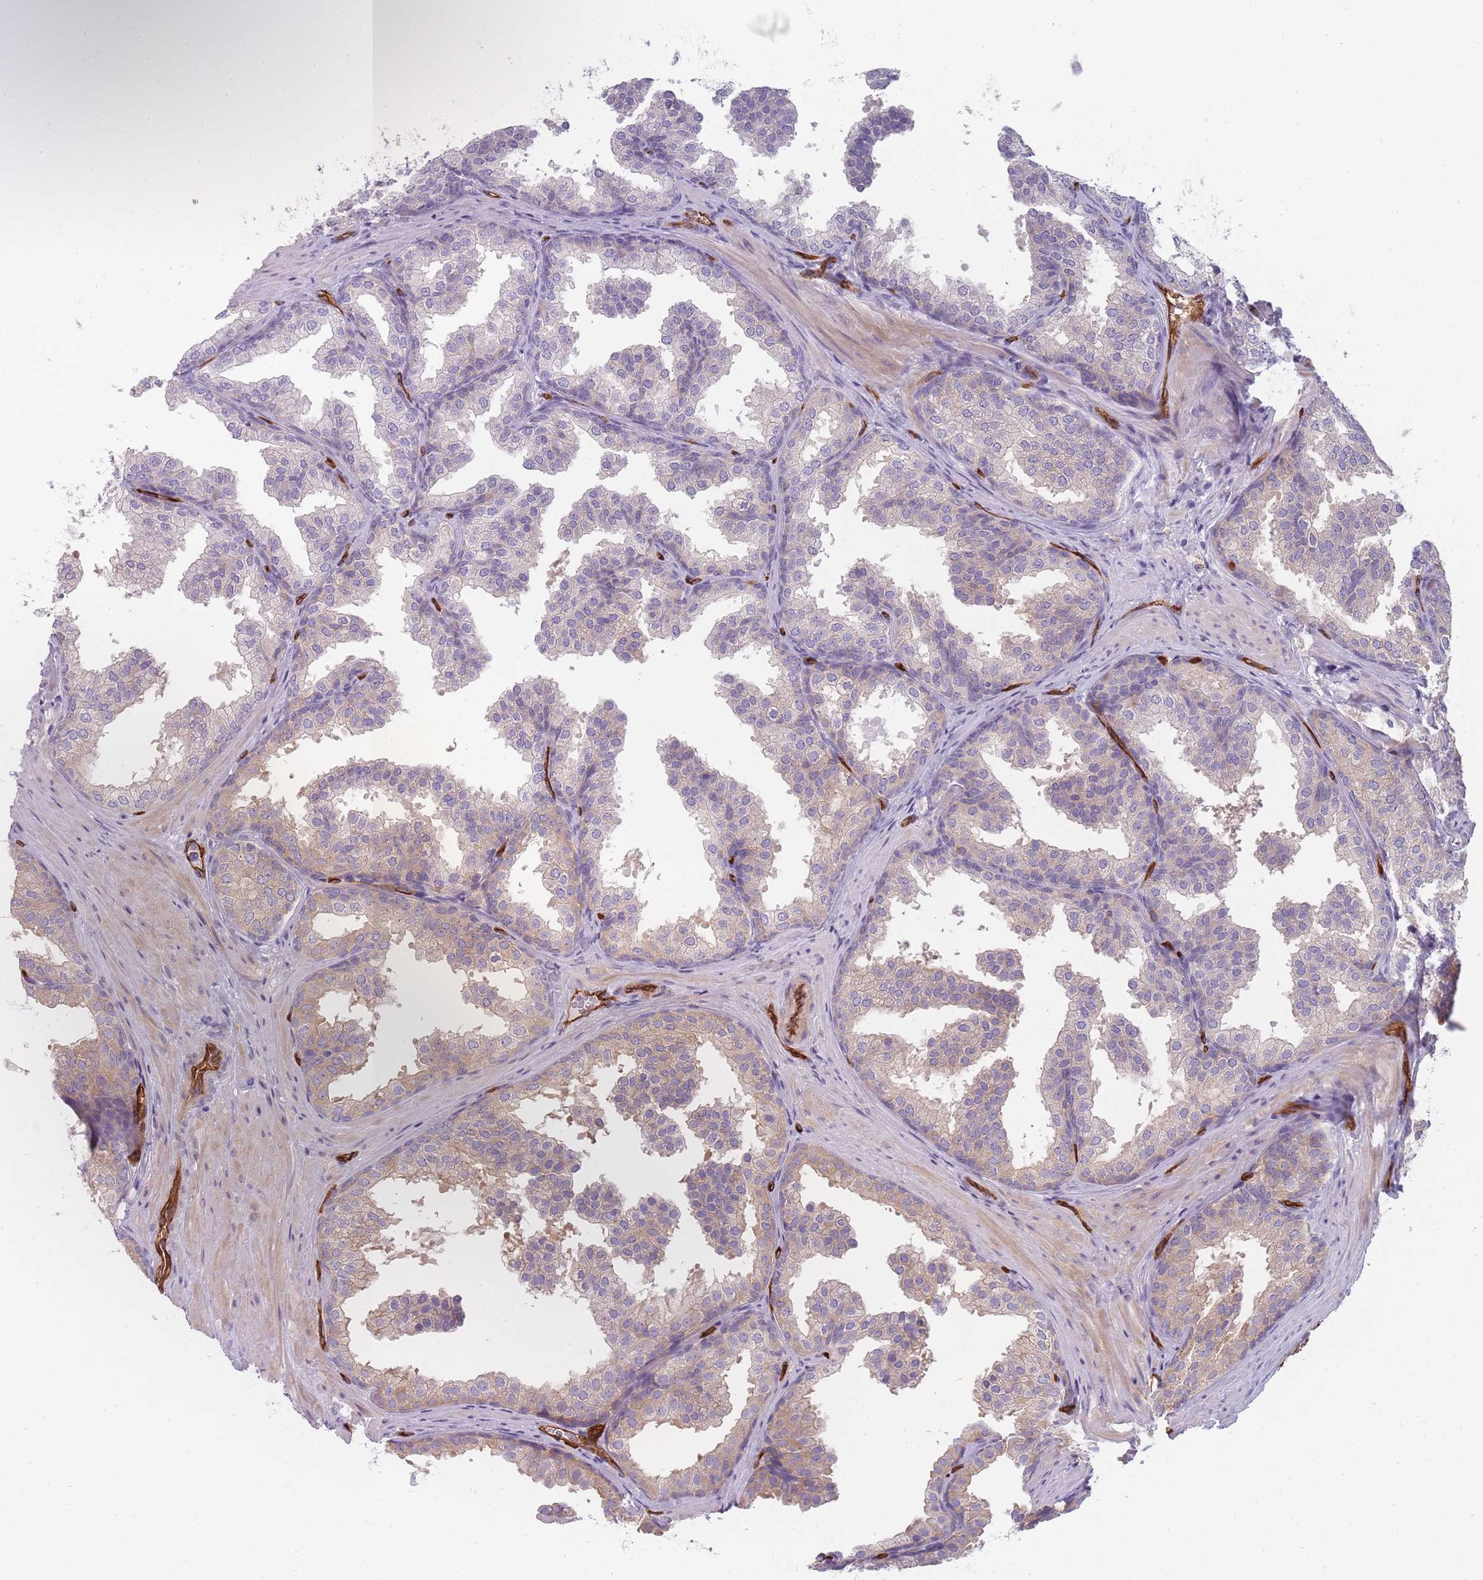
{"staining": {"intensity": "negative", "quantity": "none", "location": "none"}, "tissue": "prostate", "cell_type": "Glandular cells", "image_type": "normal", "snomed": [{"axis": "morphology", "description": "Normal tissue, NOS"}, {"axis": "topography", "description": "Prostate"}], "caption": "Benign prostate was stained to show a protein in brown. There is no significant expression in glandular cells. (DAB immunohistochemistry, high magnification).", "gene": "CD300LF", "patient": {"sex": "male", "age": 37}}